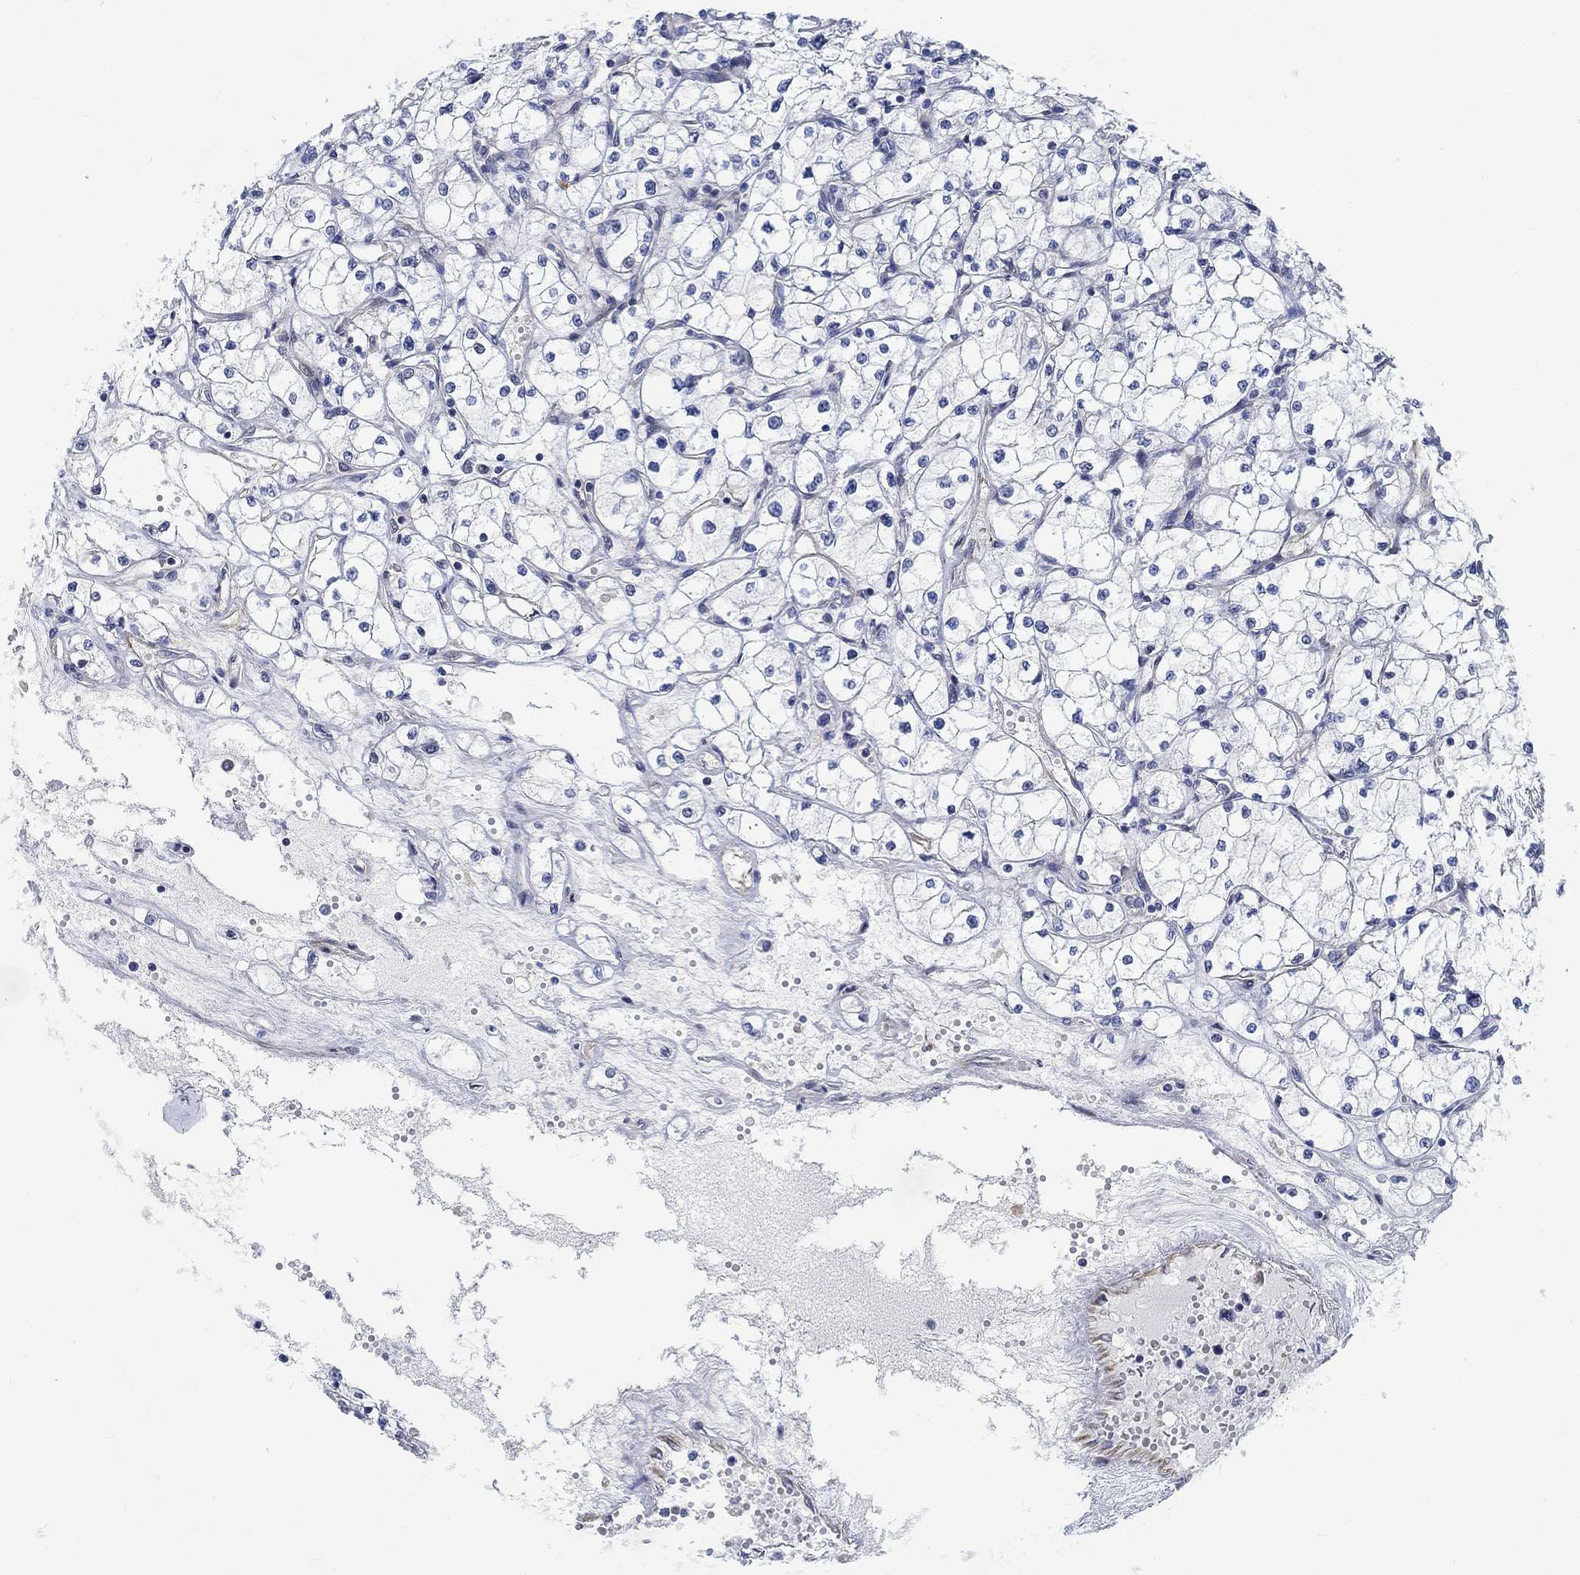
{"staining": {"intensity": "negative", "quantity": "none", "location": "none"}, "tissue": "renal cancer", "cell_type": "Tumor cells", "image_type": "cancer", "snomed": [{"axis": "morphology", "description": "Adenocarcinoma, NOS"}, {"axis": "topography", "description": "Kidney"}], "caption": "Immunohistochemical staining of renal cancer displays no significant positivity in tumor cells.", "gene": "KCNH8", "patient": {"sex": "male", "age": 67}}